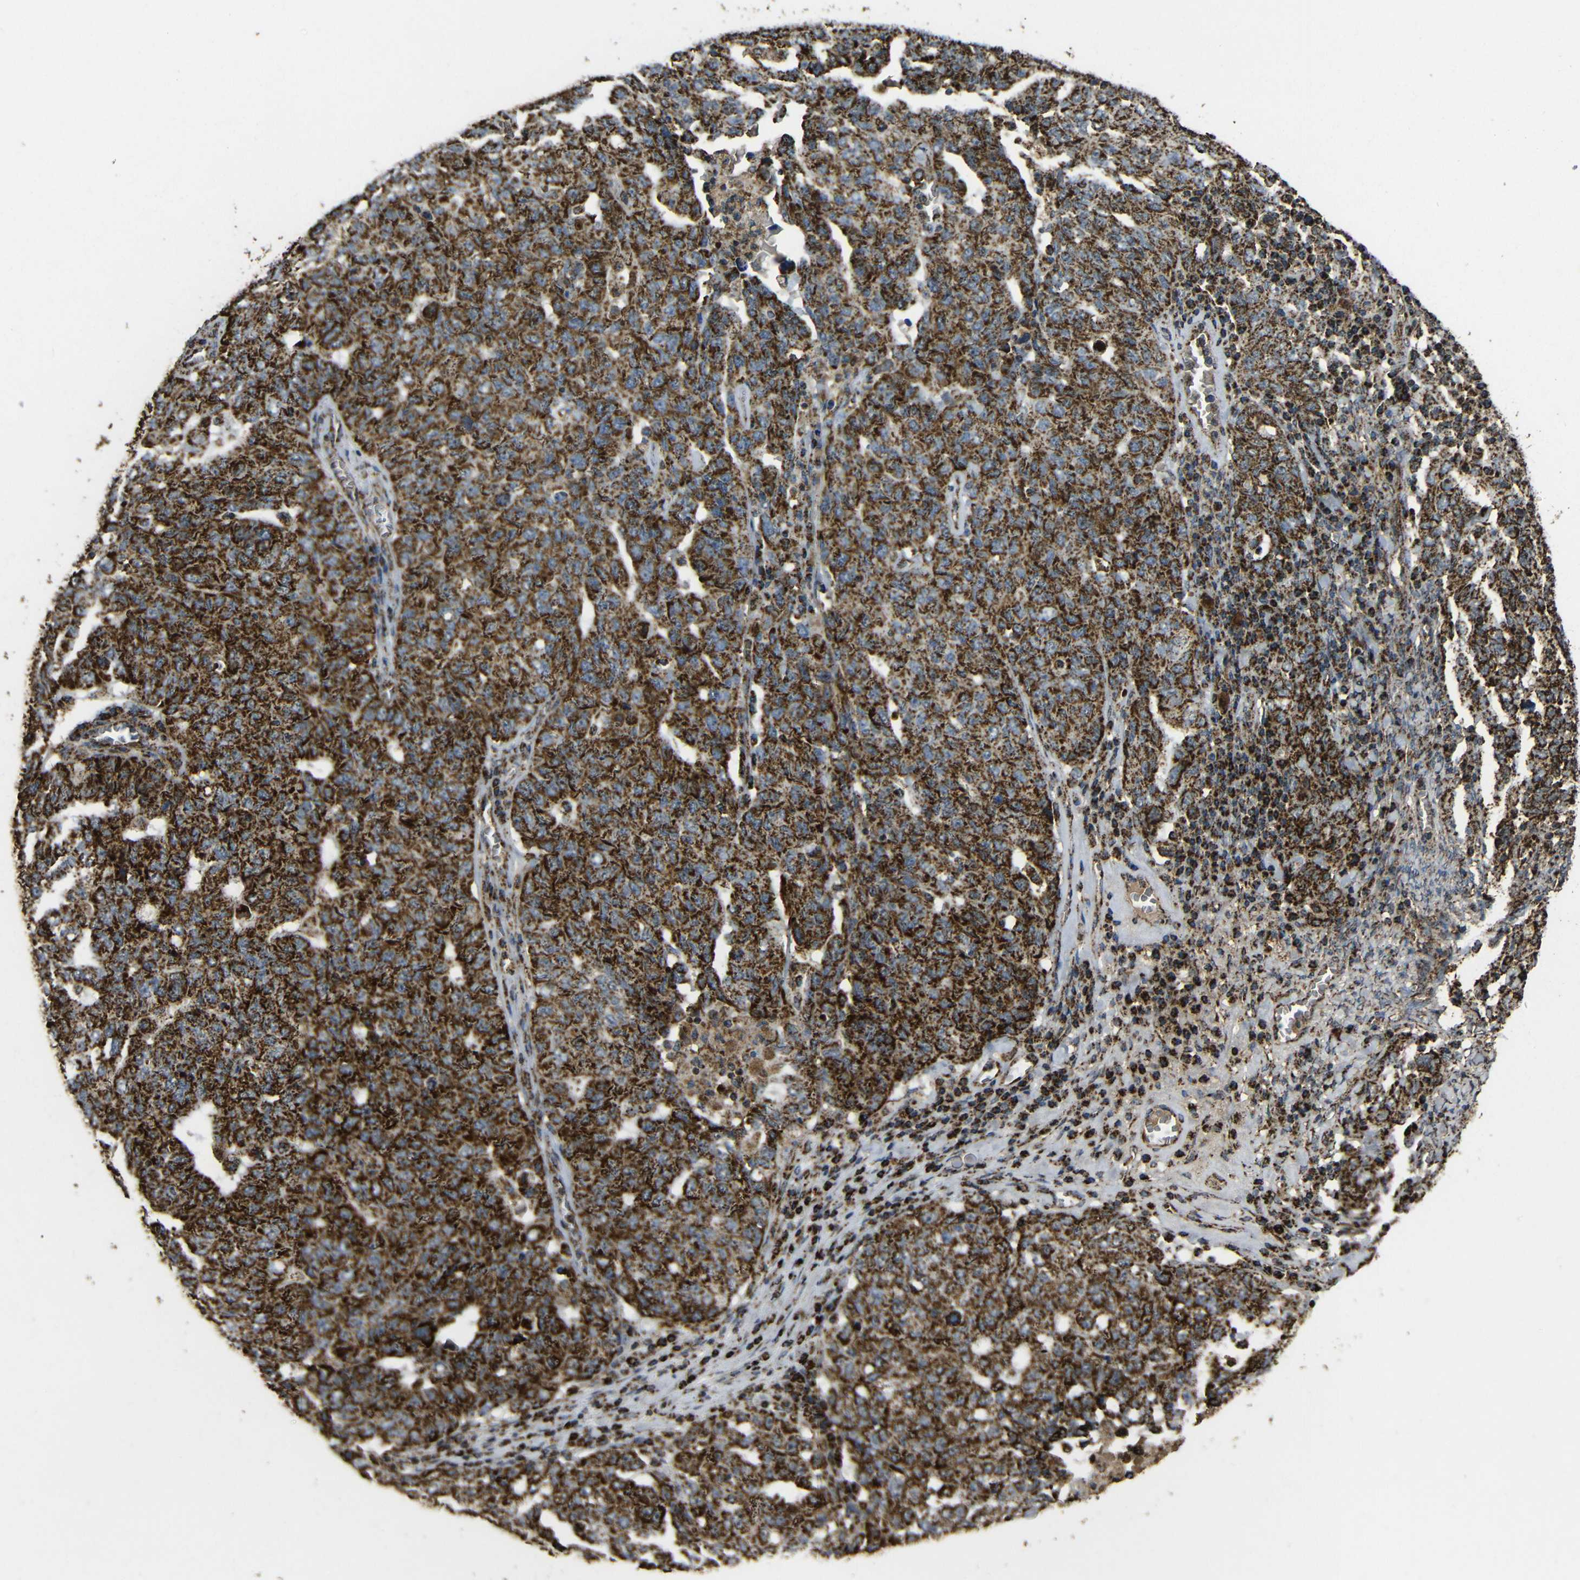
{"staining": {"intensity": "strong", "quantity": ">75%", "location": "cytoplasmic/membranous"}, "tissue": "ovarian cancer", "cell_type": "Tumor cells", "image_type": "cancer", "snomed": [{"axis": "morphology", "description": "Carcinoma, endometroid"}, {"axis": "topography", "description": "Ovary"}], "caption": "Ovarian cancer (endometroid carcinoma) stained with a protein marker displays strong staining in tumor cells.", "gene": "ATP5F1A", "patient": {"sex": "female", "age": 62}}